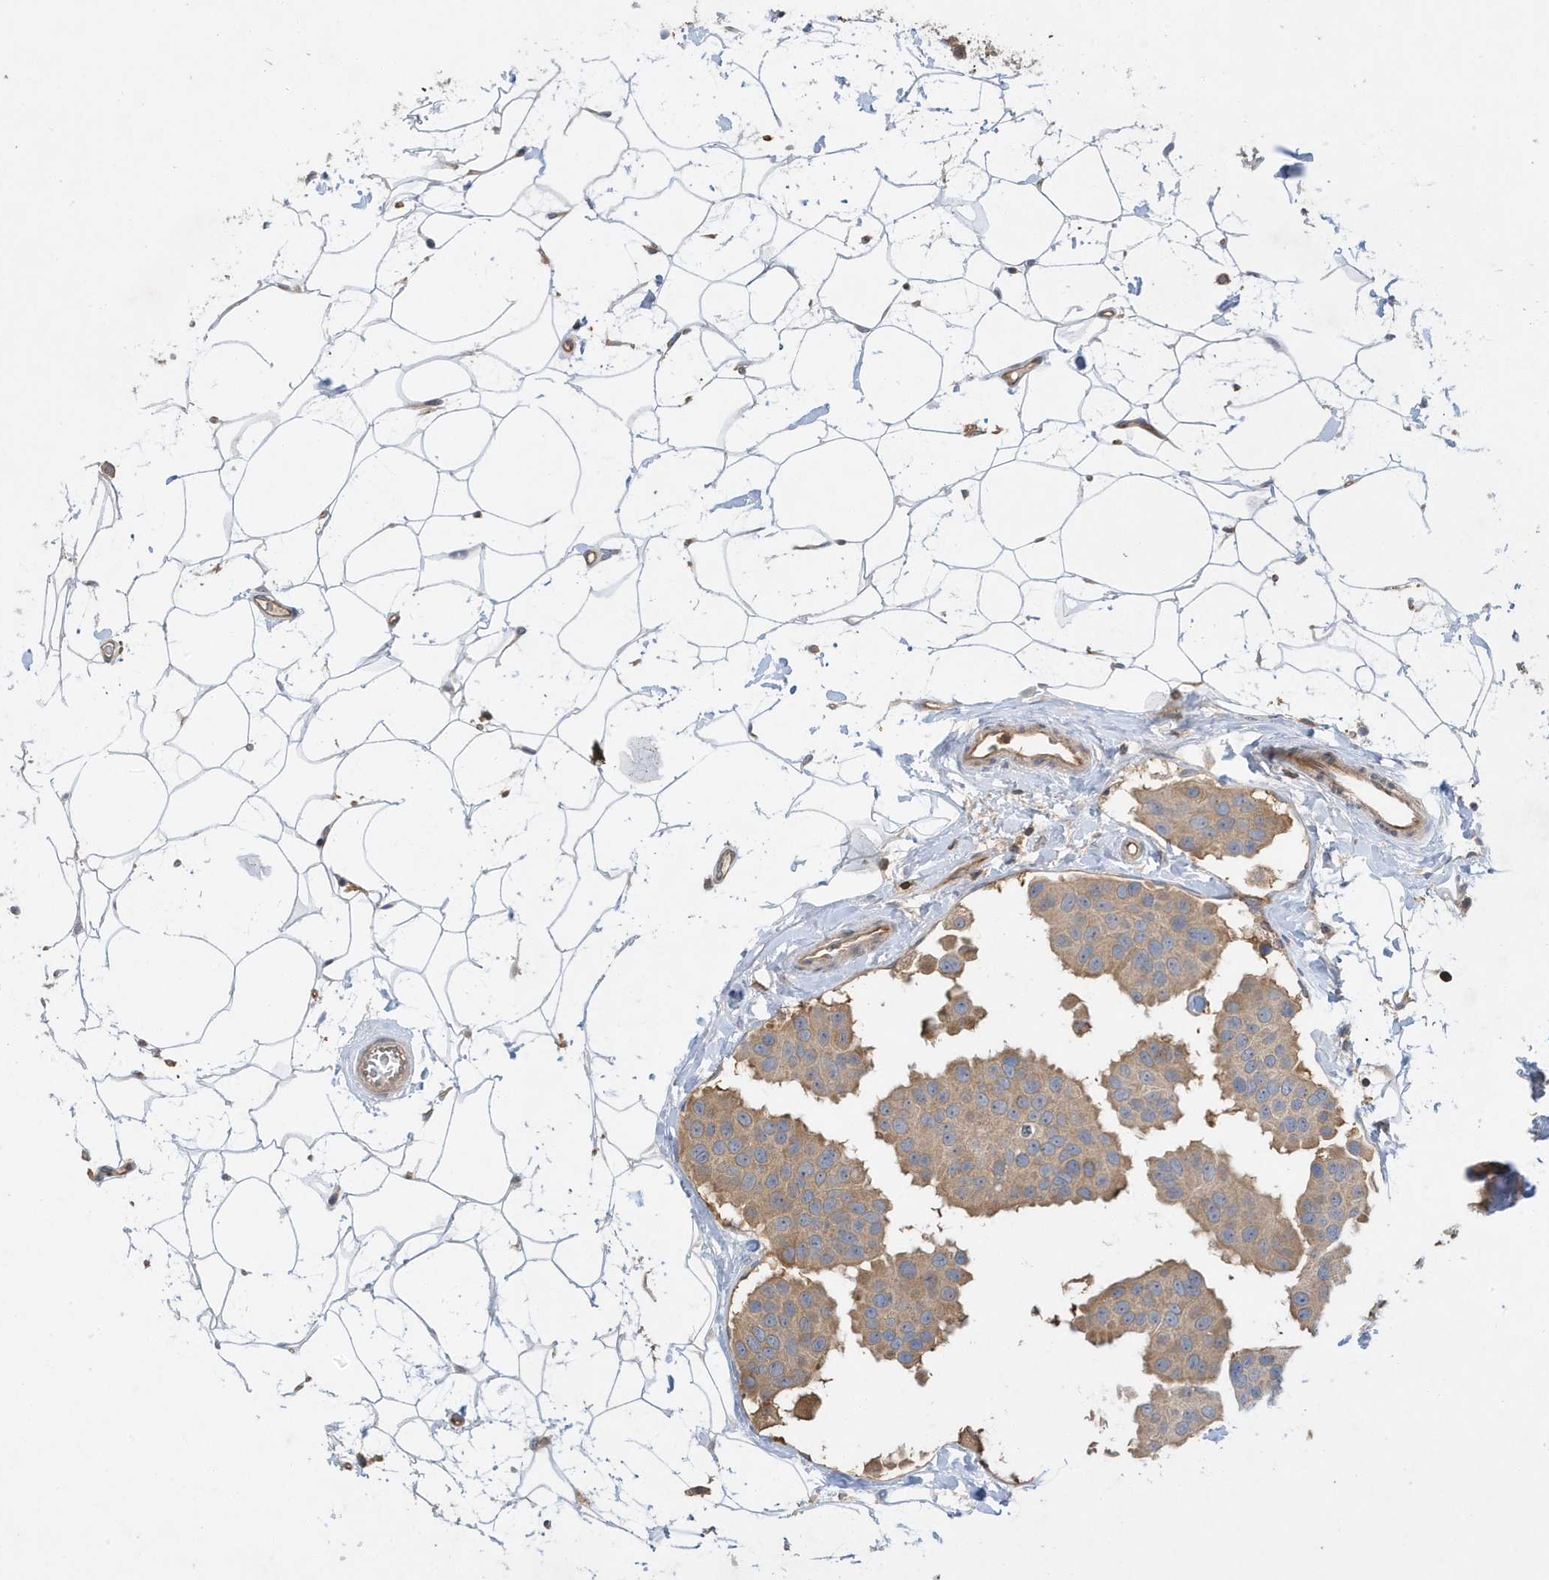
{"staining": {"intensity": "moderate", "quantity": ">75%", "location": "cytoplasmic/membranous"}, "tissue": "breast cancer", "cell_type": "Tumor cells", "image_type": "cancer", "snomed": [{"axis": "morphology", "description": "Normal tissue, NOS"}, {"axis": "morphology", "description": "Duct carcinoma"}, {"axis": "topography", "description": "Breast"}], "caption": "A brown stain shows moderate cytoplasmic/membranous positivity of a protein in breast cancer tumor cells.", "gene": "LAPTM4A", "patient": {"sex": "female", "age": 39}}